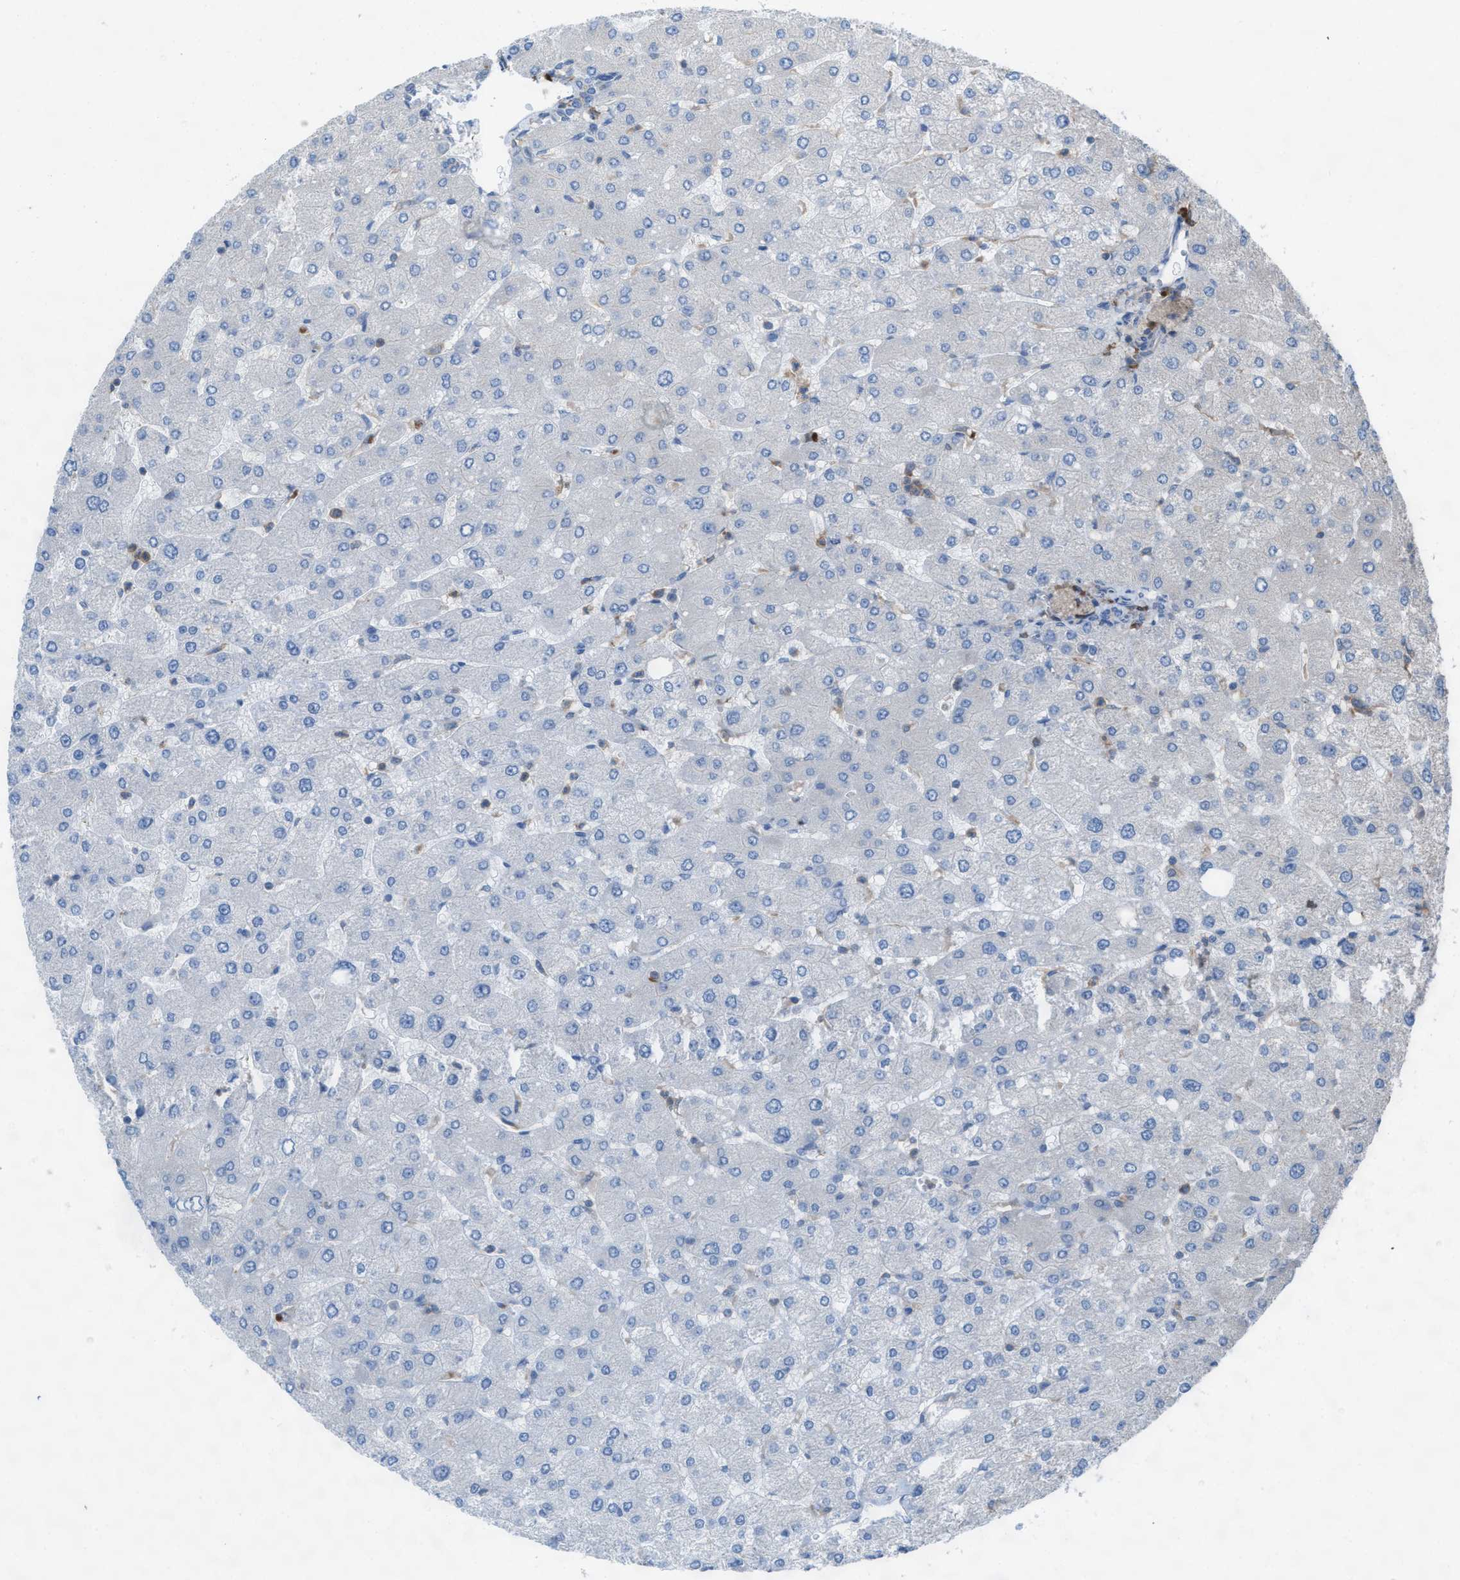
{"staining": {"intensity": "negative", "quantity": "none", "location": "none"}, "tissue": "liver", "cell_type": "Cholangiocytes", "image_type": "normal", "snomed": [{"axis": "morphology", "description": "Normal tissue, NOS"}, {"axis": "topography", "description": "Liver"}], "caption": "This image is of normal liver stained with immunohistochemistry to label a protein in brown with the nuclei are counter-stained blue. There is no staining in cholangiocytes. (Stains: DAB IHC with hematoxylin counter stain, Microscopy: brightfield microscopy at high magnification).", "gene": "PLAA", "patient": {"sex": "male", "age": 55}}